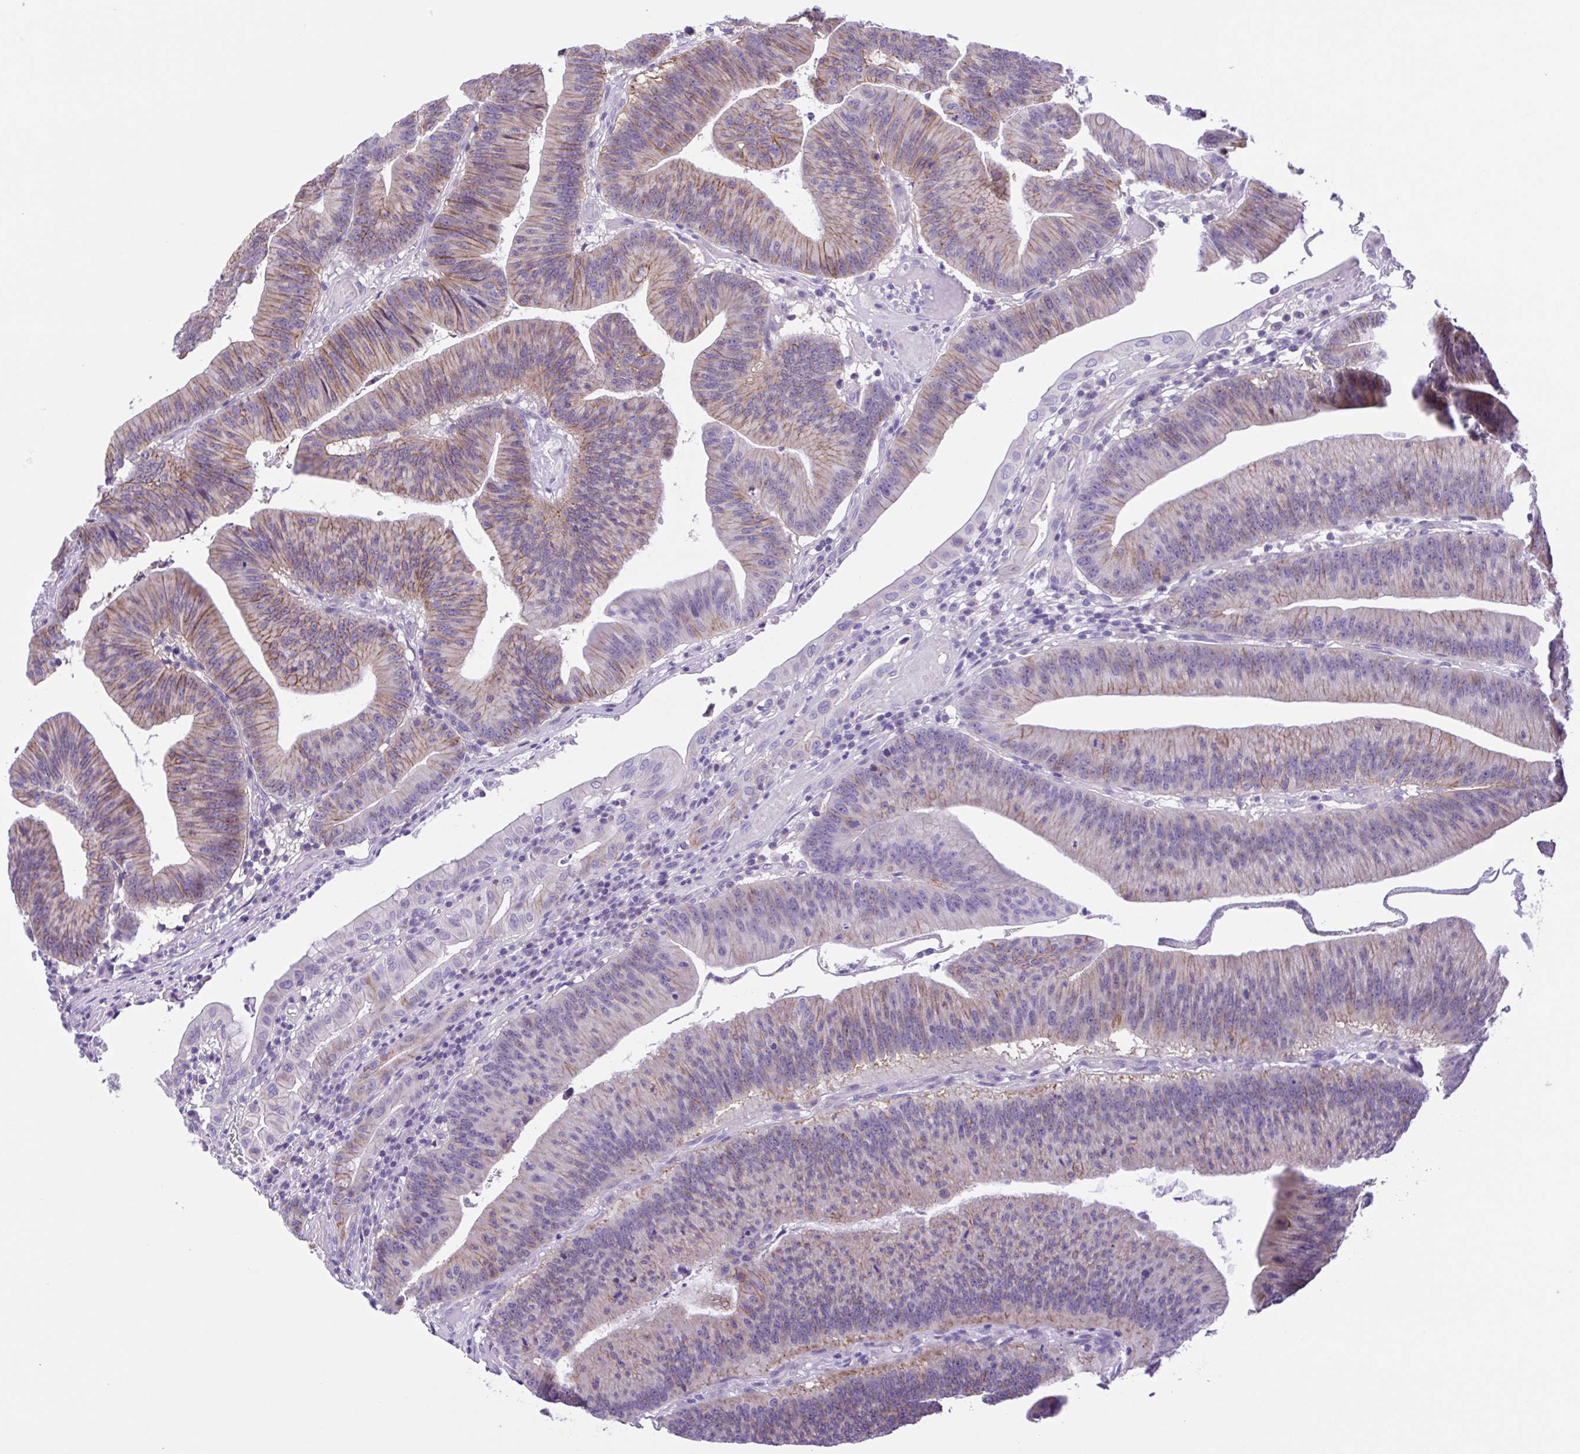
{"staining": {"intensity": "weak", "quantity": "25%-75%", "location": "cytoplasmic/membranous"}, "tissue": "colorectal cancer", "cell_type": "Tumor cells", "image_type": "cancer", "snomed": [{"axis": "morphology", "description": "Adenocarcinoma, NOS"}, {"axis": "topography", "description": "Colon"}], "caption": "Human colorectal cancer stained with a brown dye demonstrates weak cytoplasmic/membranous positive staining in approximately 25%-75% of tumor cells.", "gene": "ISM2", "patient": {"sex": "female", "age": 78}}